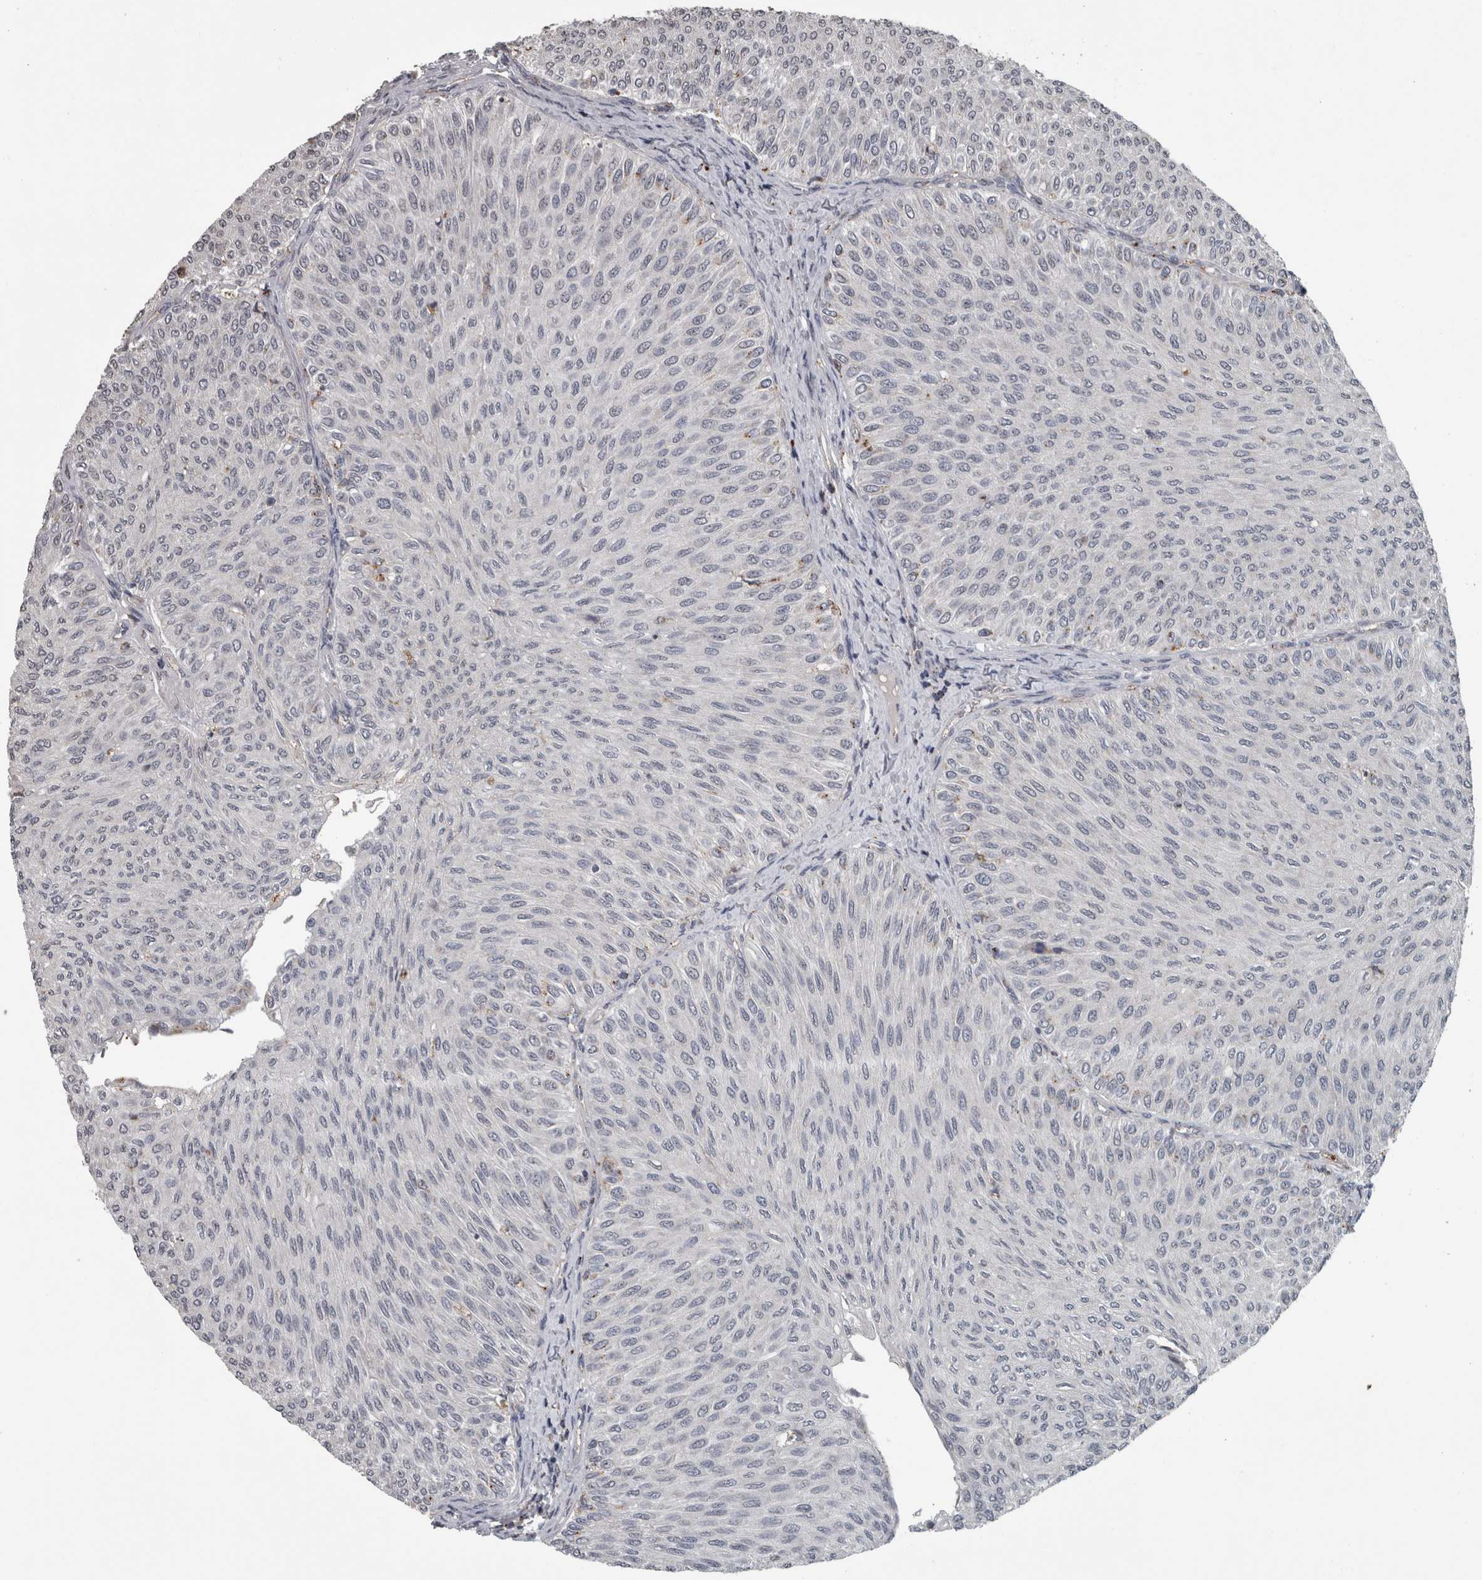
{"staining": {"intensity": "negative", "quantity": "none", "location": "none"}, "tissue": "urothelial cancer", "cell_type": "Tumor cells", "image_type": "cancer", "snomed": [{"axis": "morphology", "description": "Urothelial carcinoma, Low grade"}, {"axis": "topography", "description": "Urinary bladder"}], "caption": "IHC histopathology image of neoplastic tissue: urothelial cancer stained with DAB (3,3'-diaminobenzidine) reveals no significant protein expression in tumor cells.", "gene": "NAAA", "patient": {"sex": "male", "age": 78}}